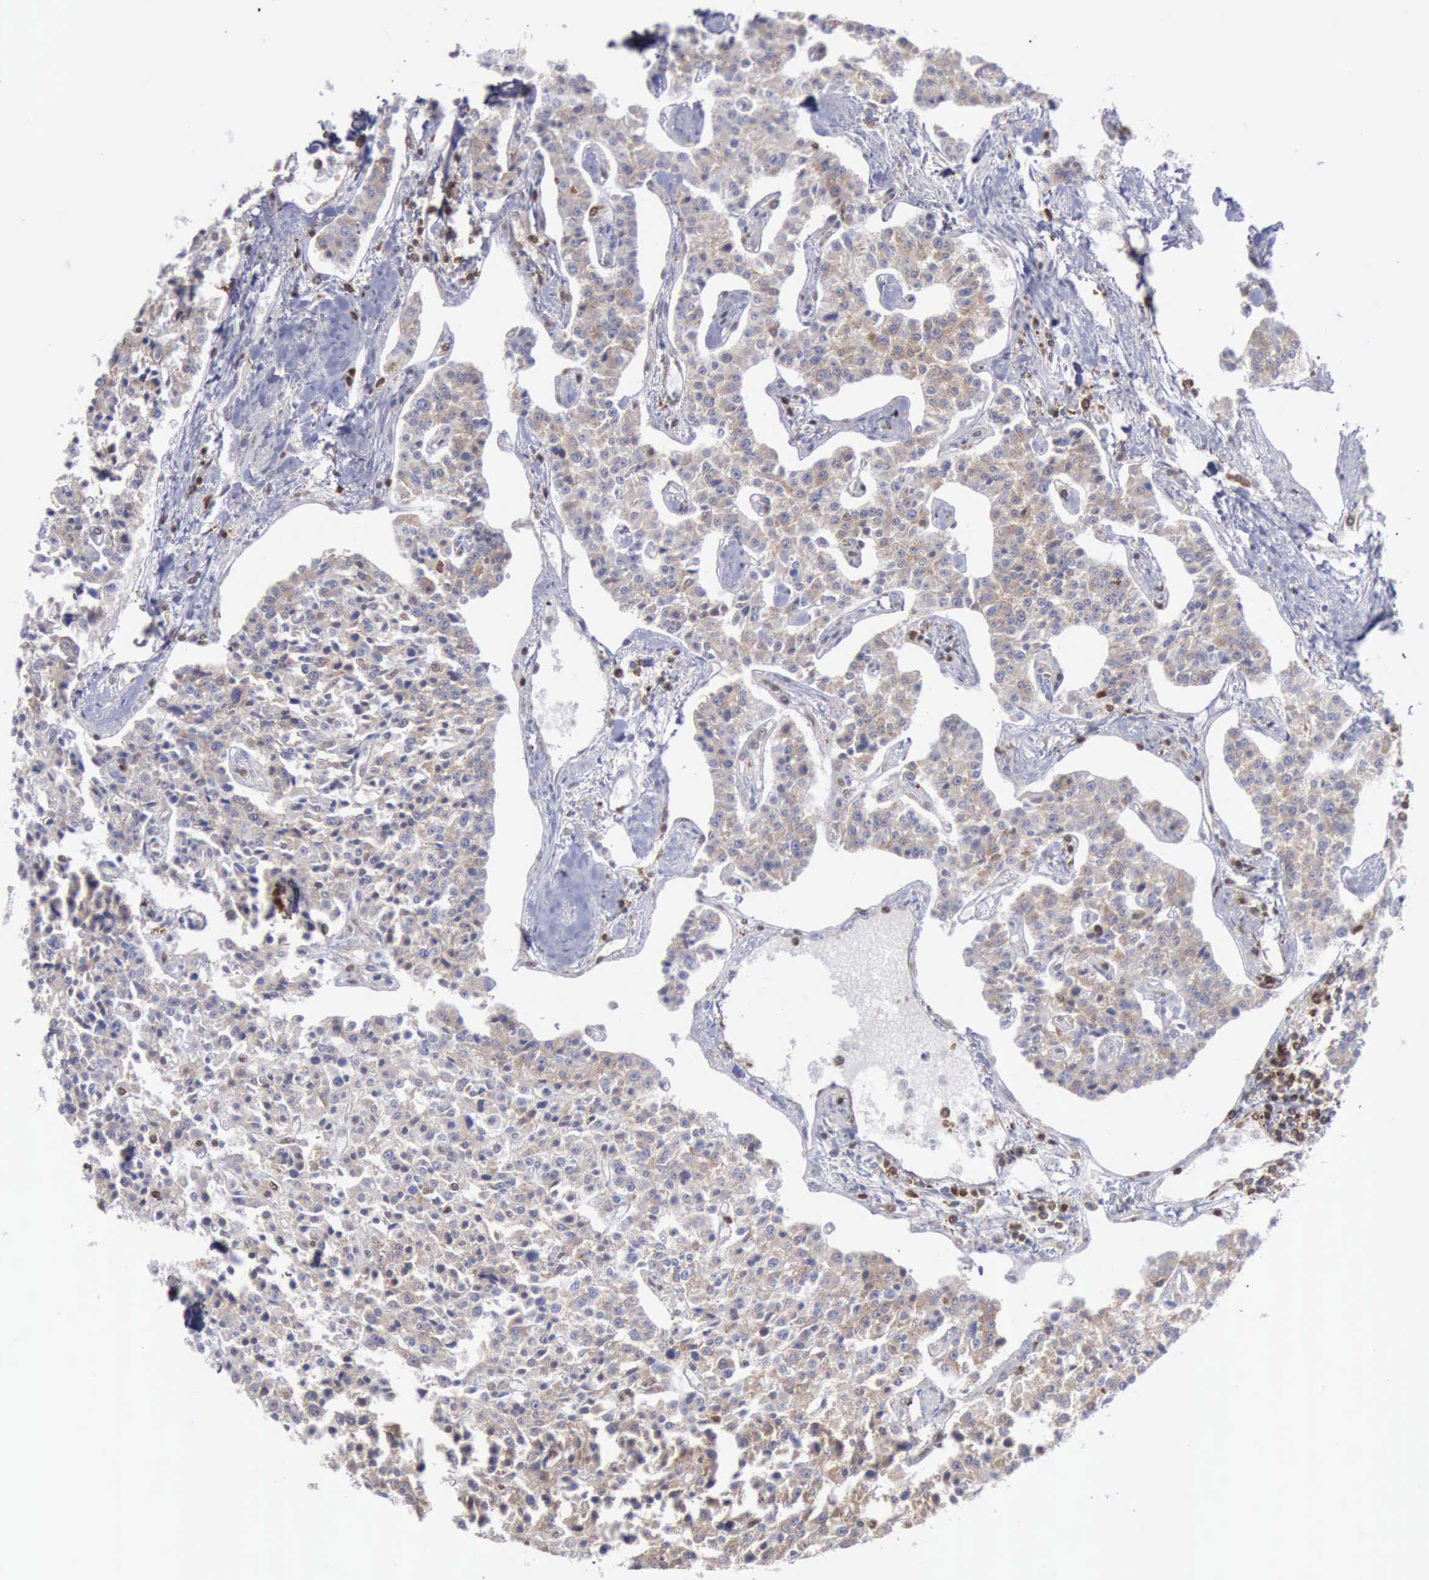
{"staining": {"intensity": "weak", "quantity": ">75%", "location": "cytoplasmic/membranous"}, "tissue": "carcinoid", "cell_type": "Tumor cells", "image_type": "cancer", "snomed": [{"axis": "morphology", "description": "Carcinoid, malignant, NOS"}, {"axis": "topography", "description": "Stomach"}], "caption": "Immunohistochemistry (IHC) image of neoplastic tissue: carcinoid (malignant) stained using IHC reveals low levels of weak protein expression localized specifically in the cytoplasmic/membranous of tumor cells, appearing as a cytoplasmic/membranous brown color.", "gene": "PDCD4", "patient": {"sex": "female", "age": 76}}